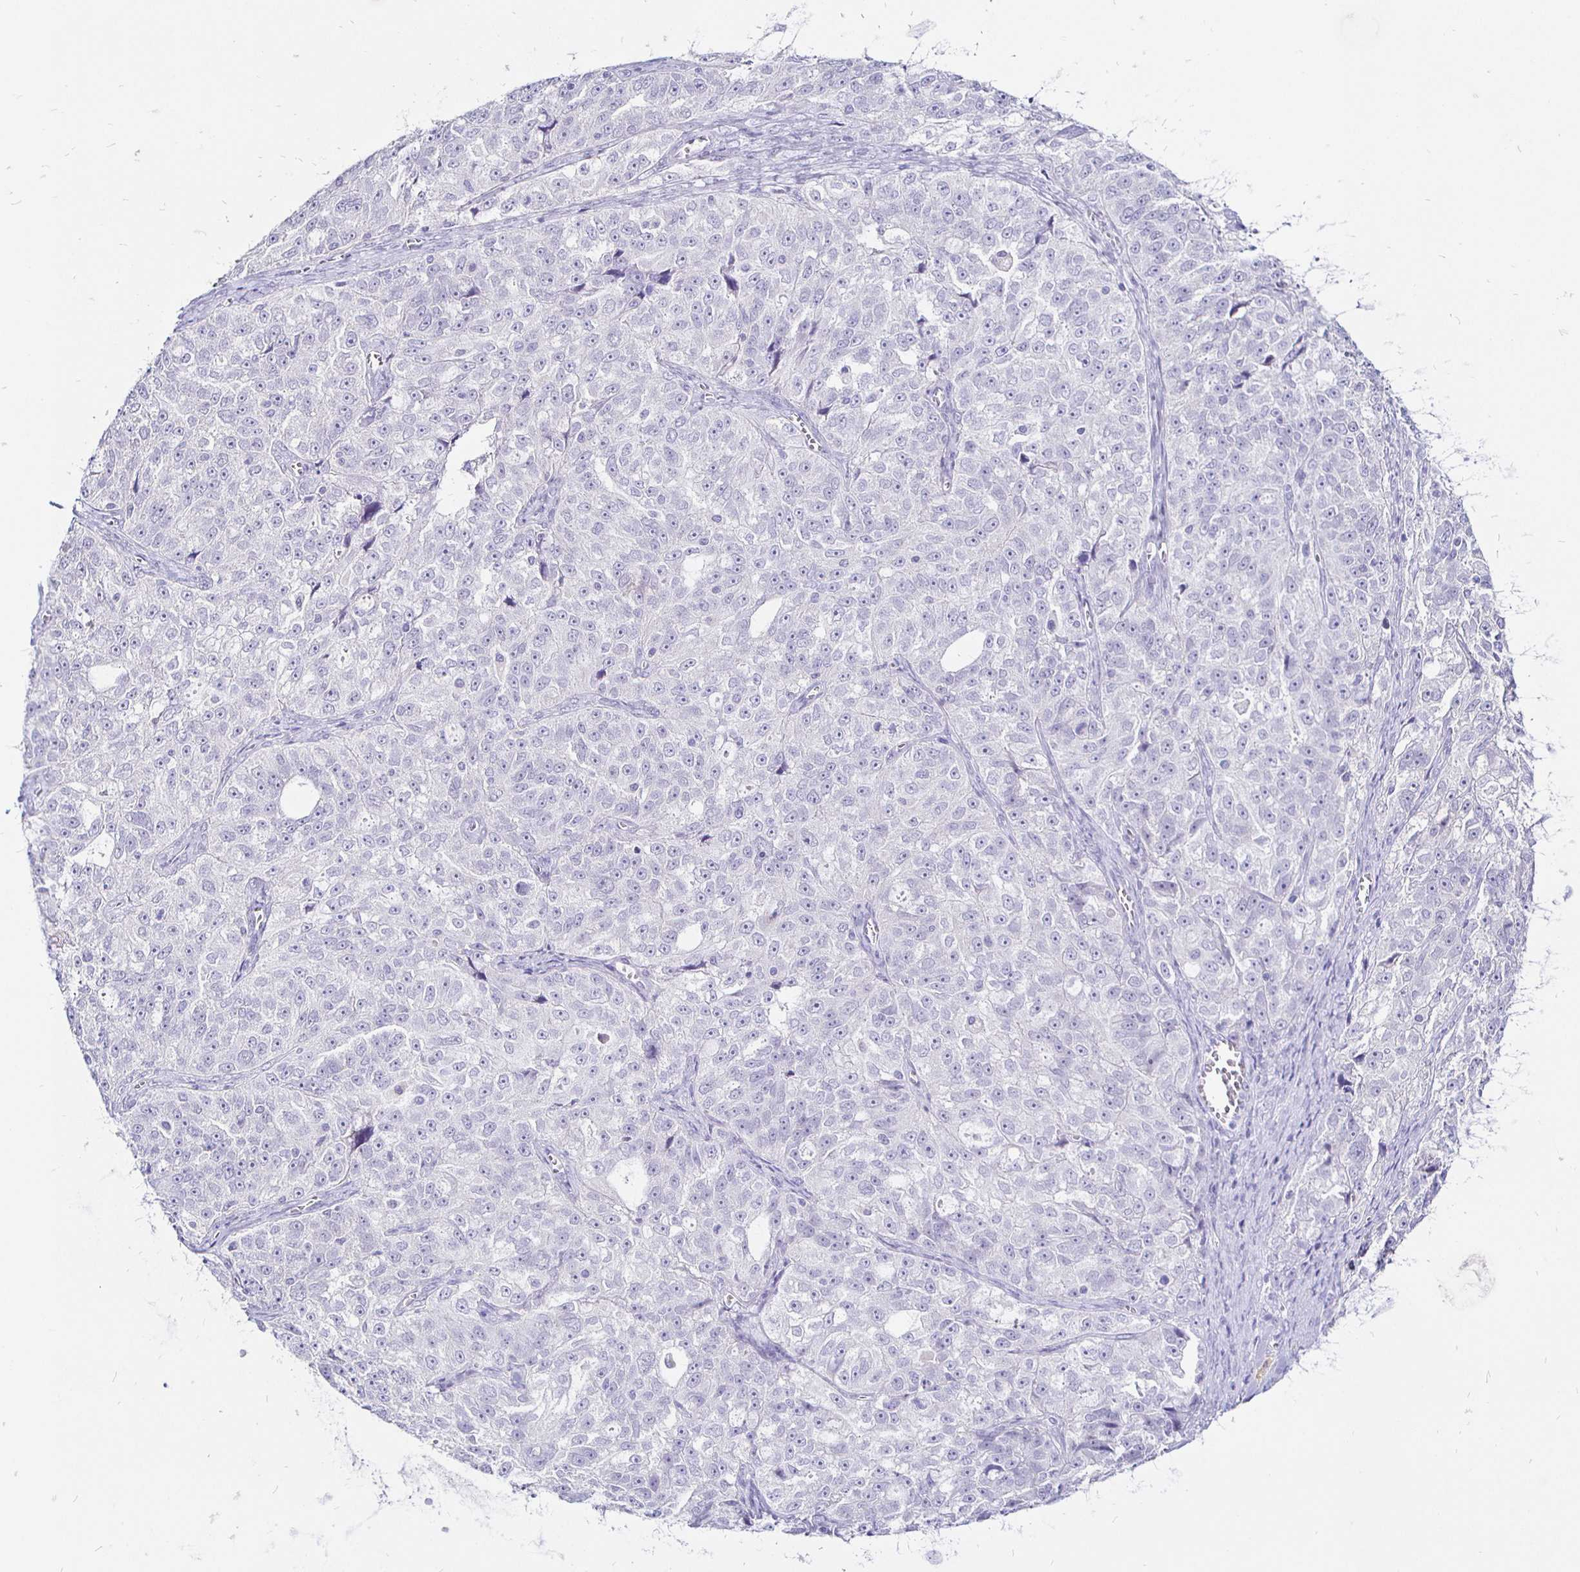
{"staining": {"intensity": "negative", "quantity": "none", "location": "none"}, "tissue": "ovarian cancer", "cell_type": "Tumor cells", "image_type": "cancer", "snomed": [{"axis": "morphology", "description": "Cystadenocarcinoma, serous, NOS"}, {"axis": "topography", "description": "Ovary"}], "caption": "Immunohistochemistry histopathology image of ovarian cancer stained for a protein (brown), which reveals no positivity in tumor cells. Nuclei are stained in blue.", "gene": "IRGC", "patient": {"sex": "female", "age": 51}}